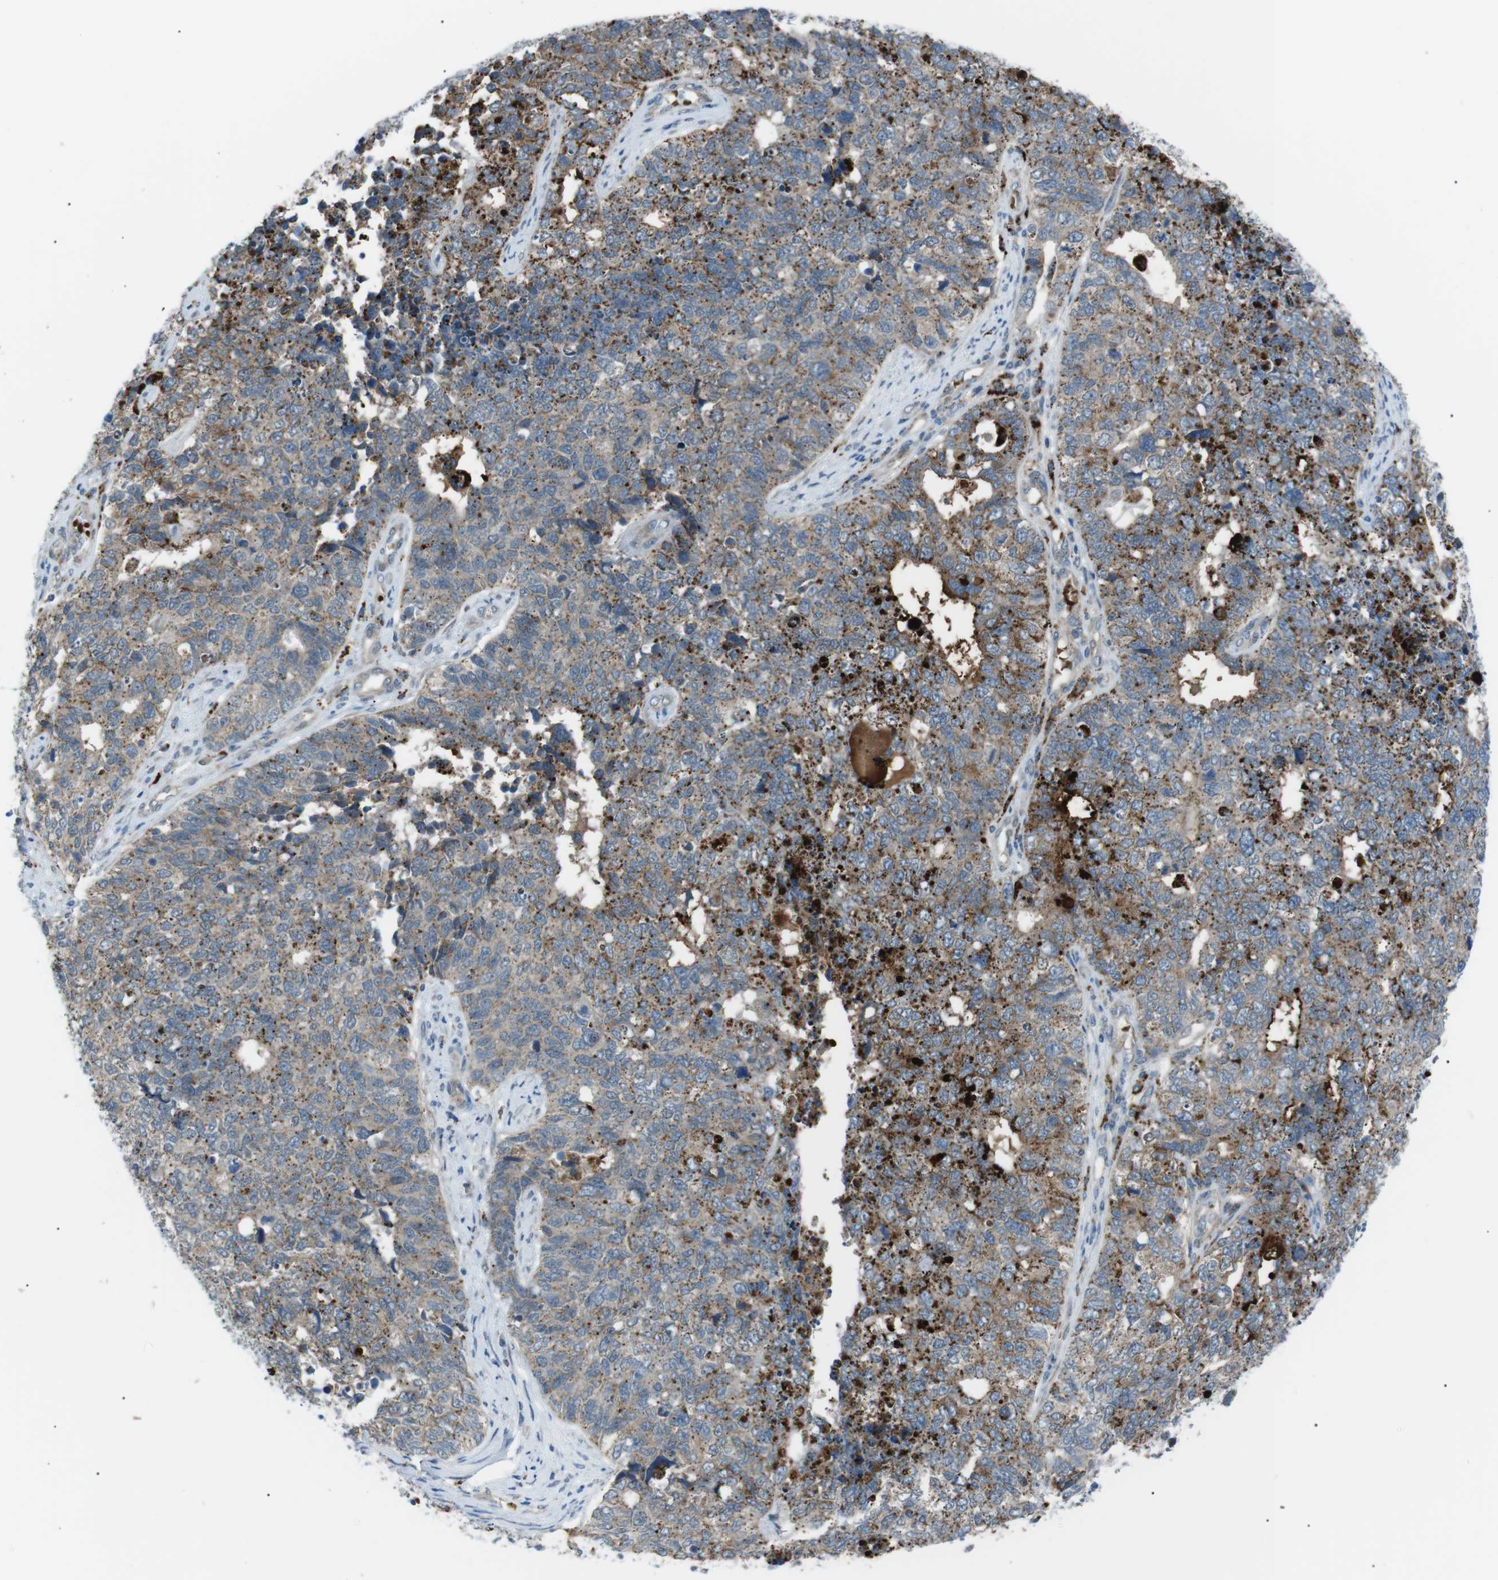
{"staining": {"intensity": "moderate", "quantity": ">75%", "location": "cytoplasmic/membranous"}, "tissue": "cervical cancer", "cell_type": "Tumor cells", "image_type": "cancer", "snomed": [{"axis": "morphology", "description": "Squamous cell carcinoma, NOS"}, {"axis": "topography", "description": "Cervix"}], "caption": "Protein staining displays moderate cytoplasmic/membranous staining in about >75% of tumor cells in cervical cancer.", "gene": "B4GALNT2", "patient": {"sex": "female", "age": 63}}